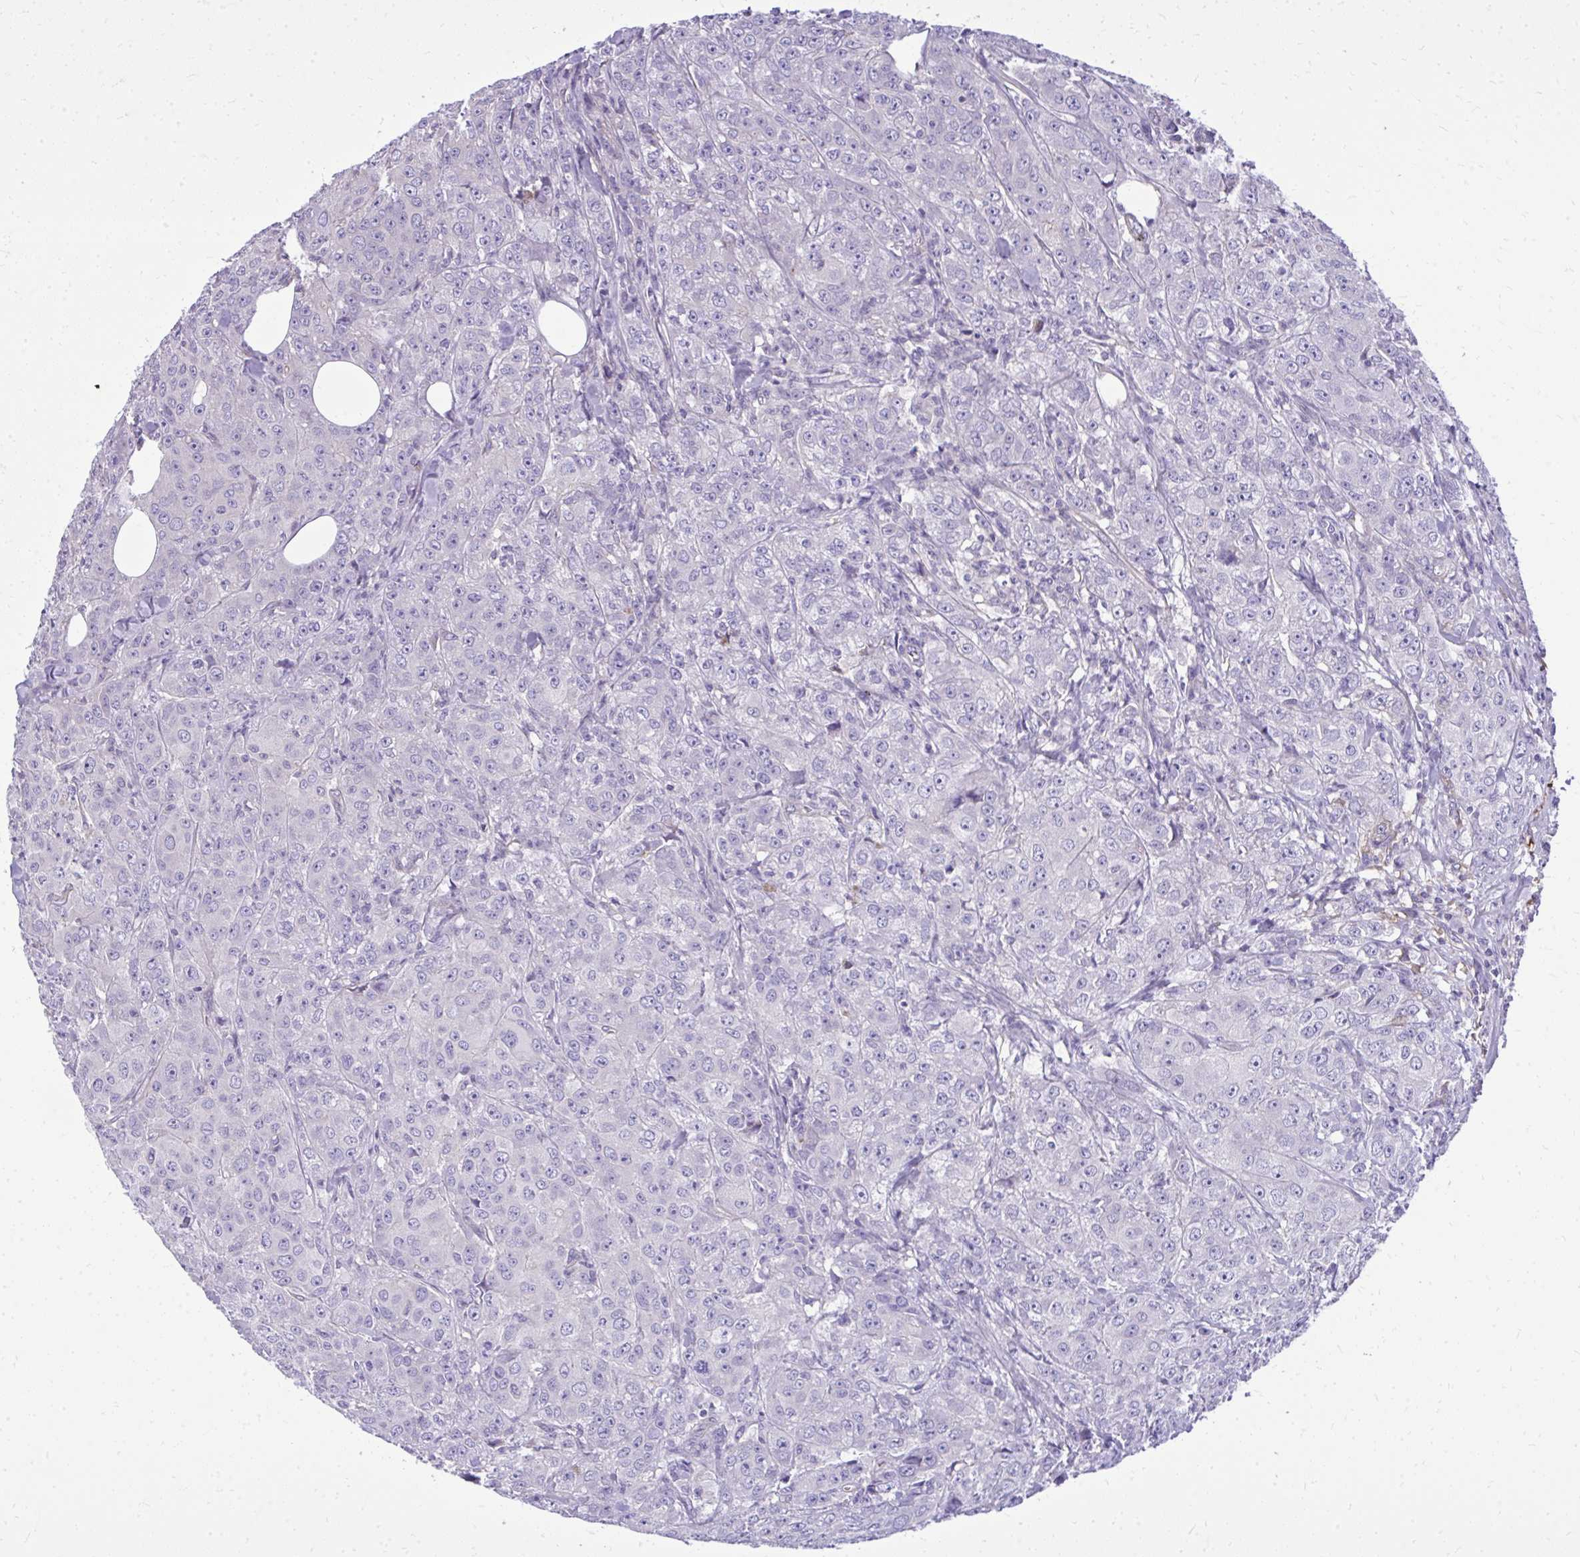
{"staining": {"intensity": "negative", "quantity": "none", "location": "none"}, "tissue": "breast cancer", "cell_type": "Tumor cells", "image_type": "cancer", "snomed": [{"axis": "morphology", "description": "Normal tissue, NOS"}, {"axis": "morphology", "description": "Duct carcinoma"}, {"axis": "topography", "description": "Breast"}], "caption": "This is an immunohistochemistry (IHC) photomicrograph of invasive ductal carcinoma (breast). There is no expression in tumor cells.", "gene": "RUNDC3B", "patient": {"sex": "female", "age": 43}}